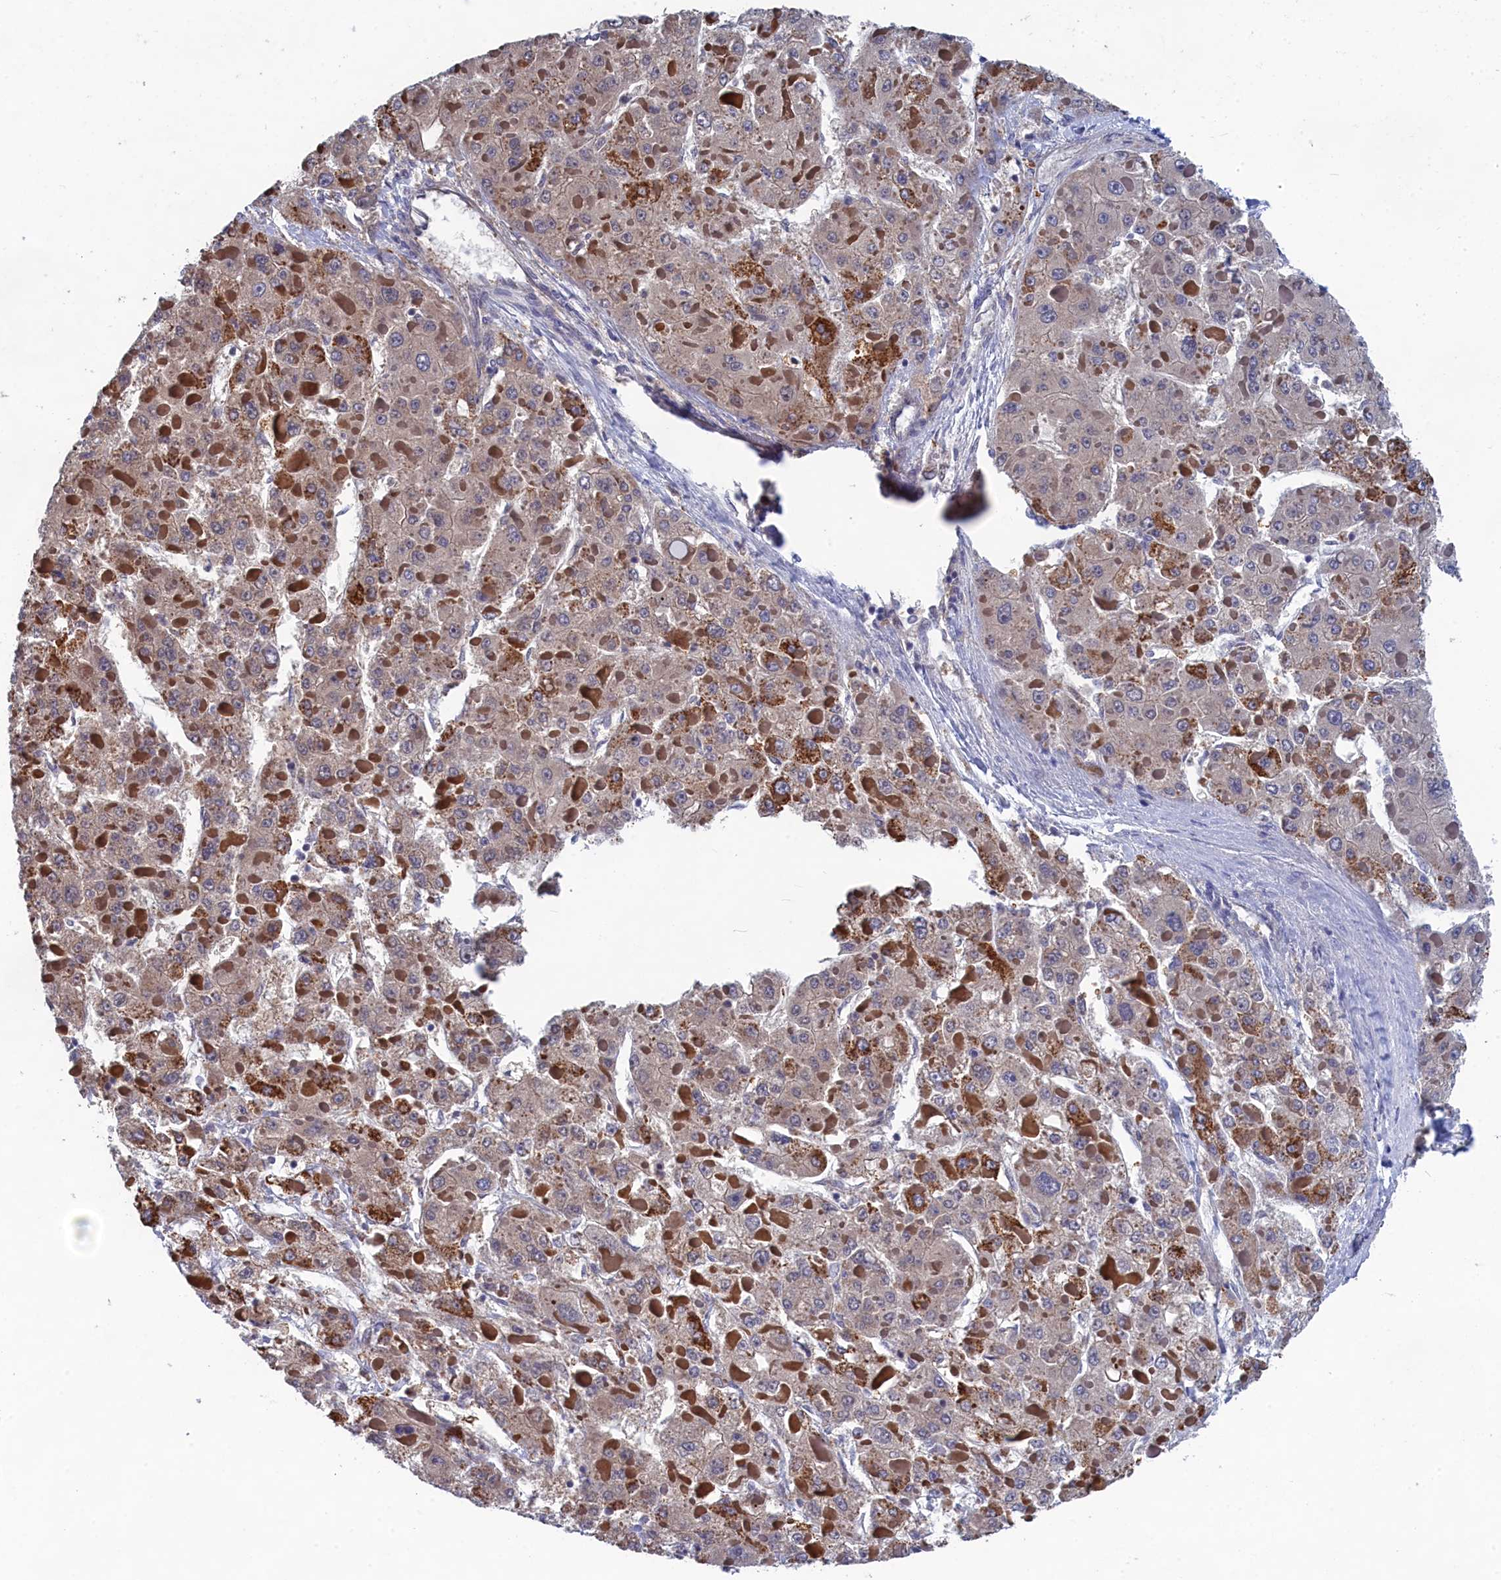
{"staining": {"intensity": "moderate", "quantity": "<25%", "location": "cytoplasmic/membranous"}, "tissue": "liver cancer", "cell_type": "Tumor cells", "image_type": "cancer", "snomed": [{"axis": "morphology", "description": "Carcinoma, Hepatocellular, NOS"}, {"axis": "topography", "description": "Liver"}], "caption": "Liver cancer stained for a protein displays moderate cytoplasmic/membranous positivity in tumor cells. (DAB IHC, brown staining for protein, blue staining for nuclei).", "gene": "PGP", "patient": {"sex": "female", "age": 73}}